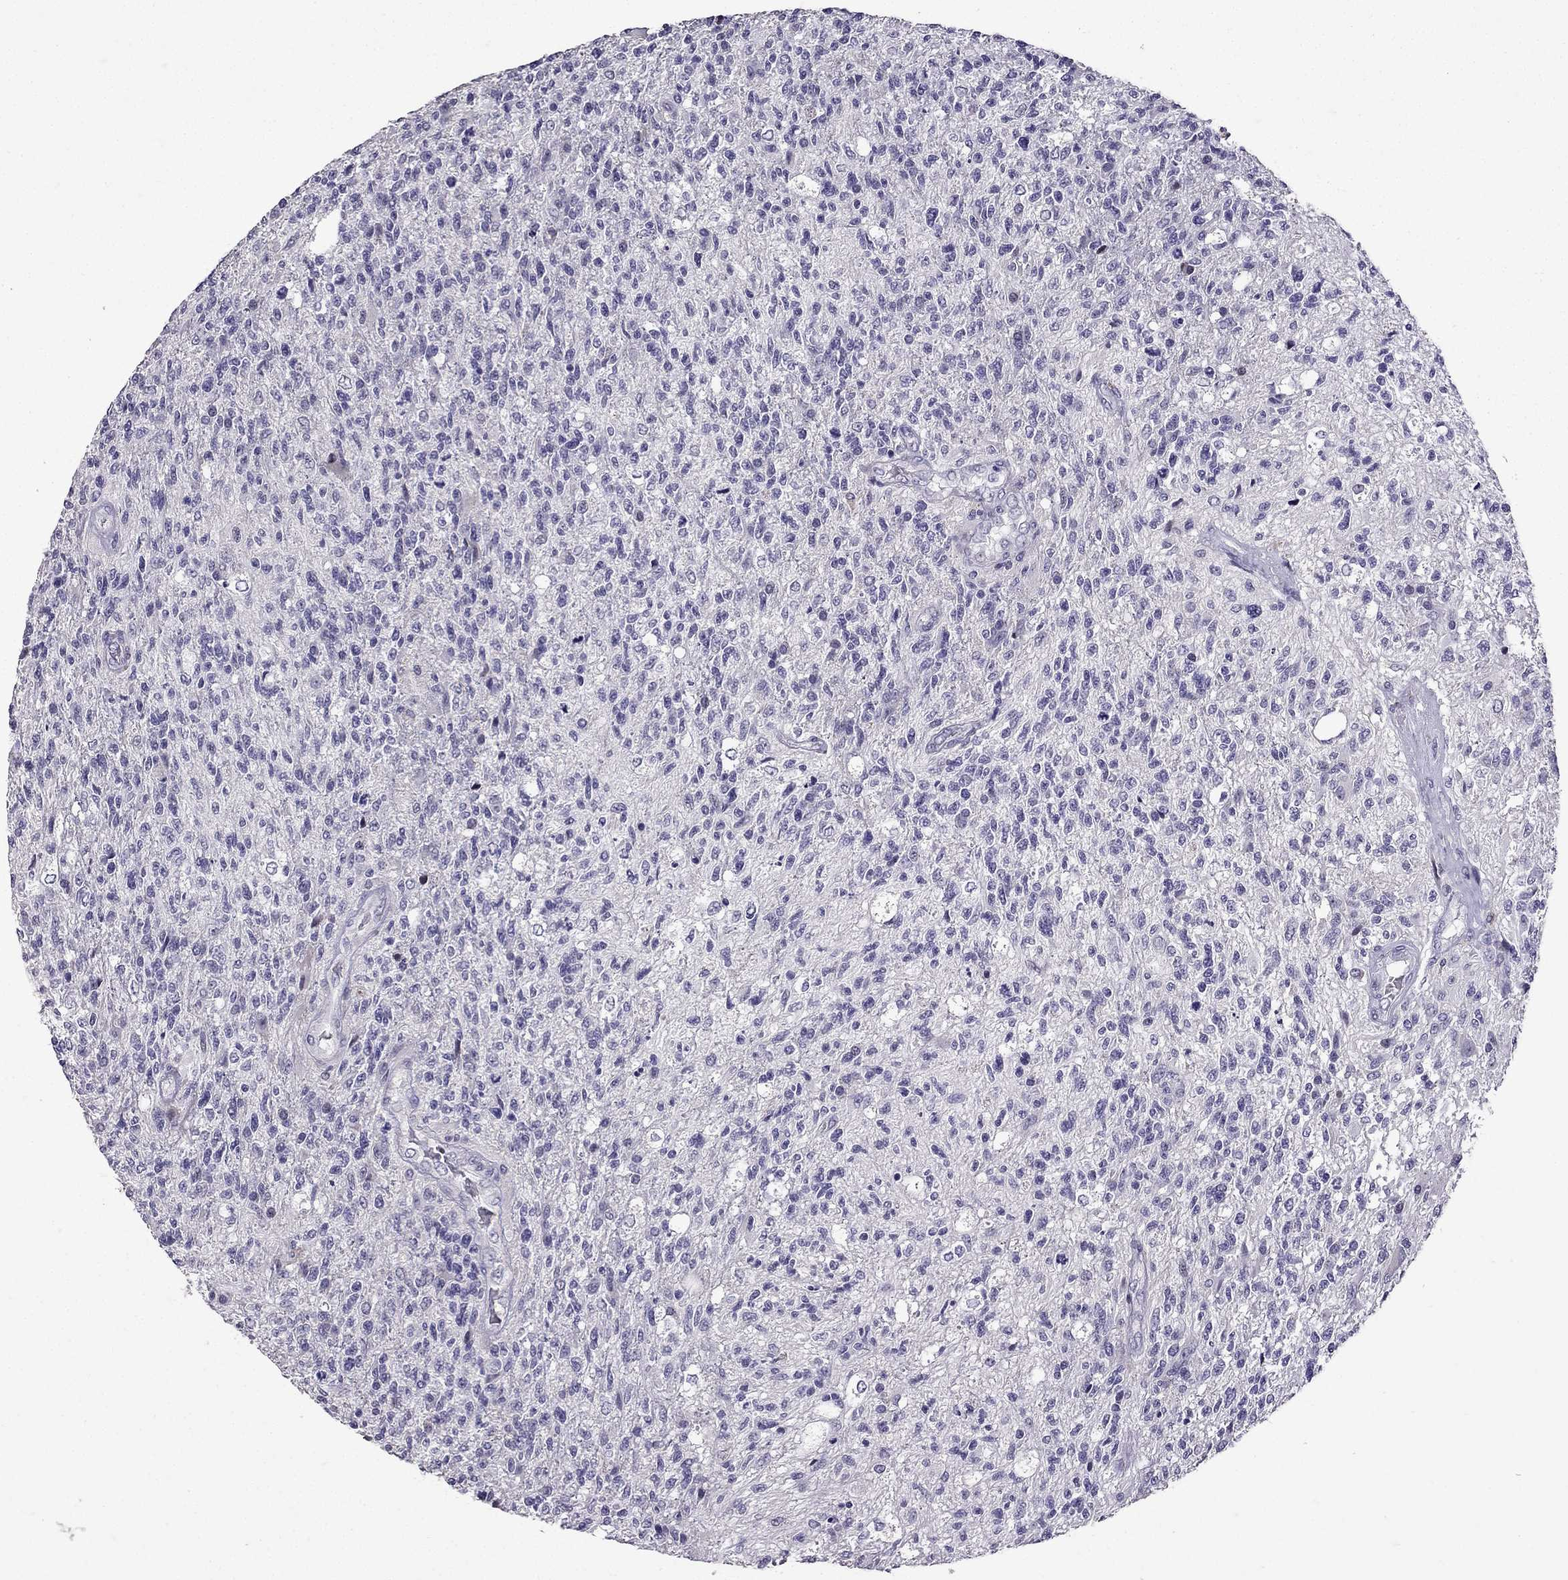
{"staining": {"intensity": "negative", "quantity": "none", "location": "none"}, "tissue": "glioma", "cell_type": "Tumor cells", "image_type": "cancer", "snomed": [{"axis": "morphology", "description": "Glioma, malignant, High grade"}, {"axis": "topography", "description": "Brain"}], "caption": "This is a photomicrograph of immunohistochemistry staining of malignant high-grade glioma, which shows no positivity in tumor cells.", "gene": "TTN", "patient": {"sex": "male", "age": 56}}